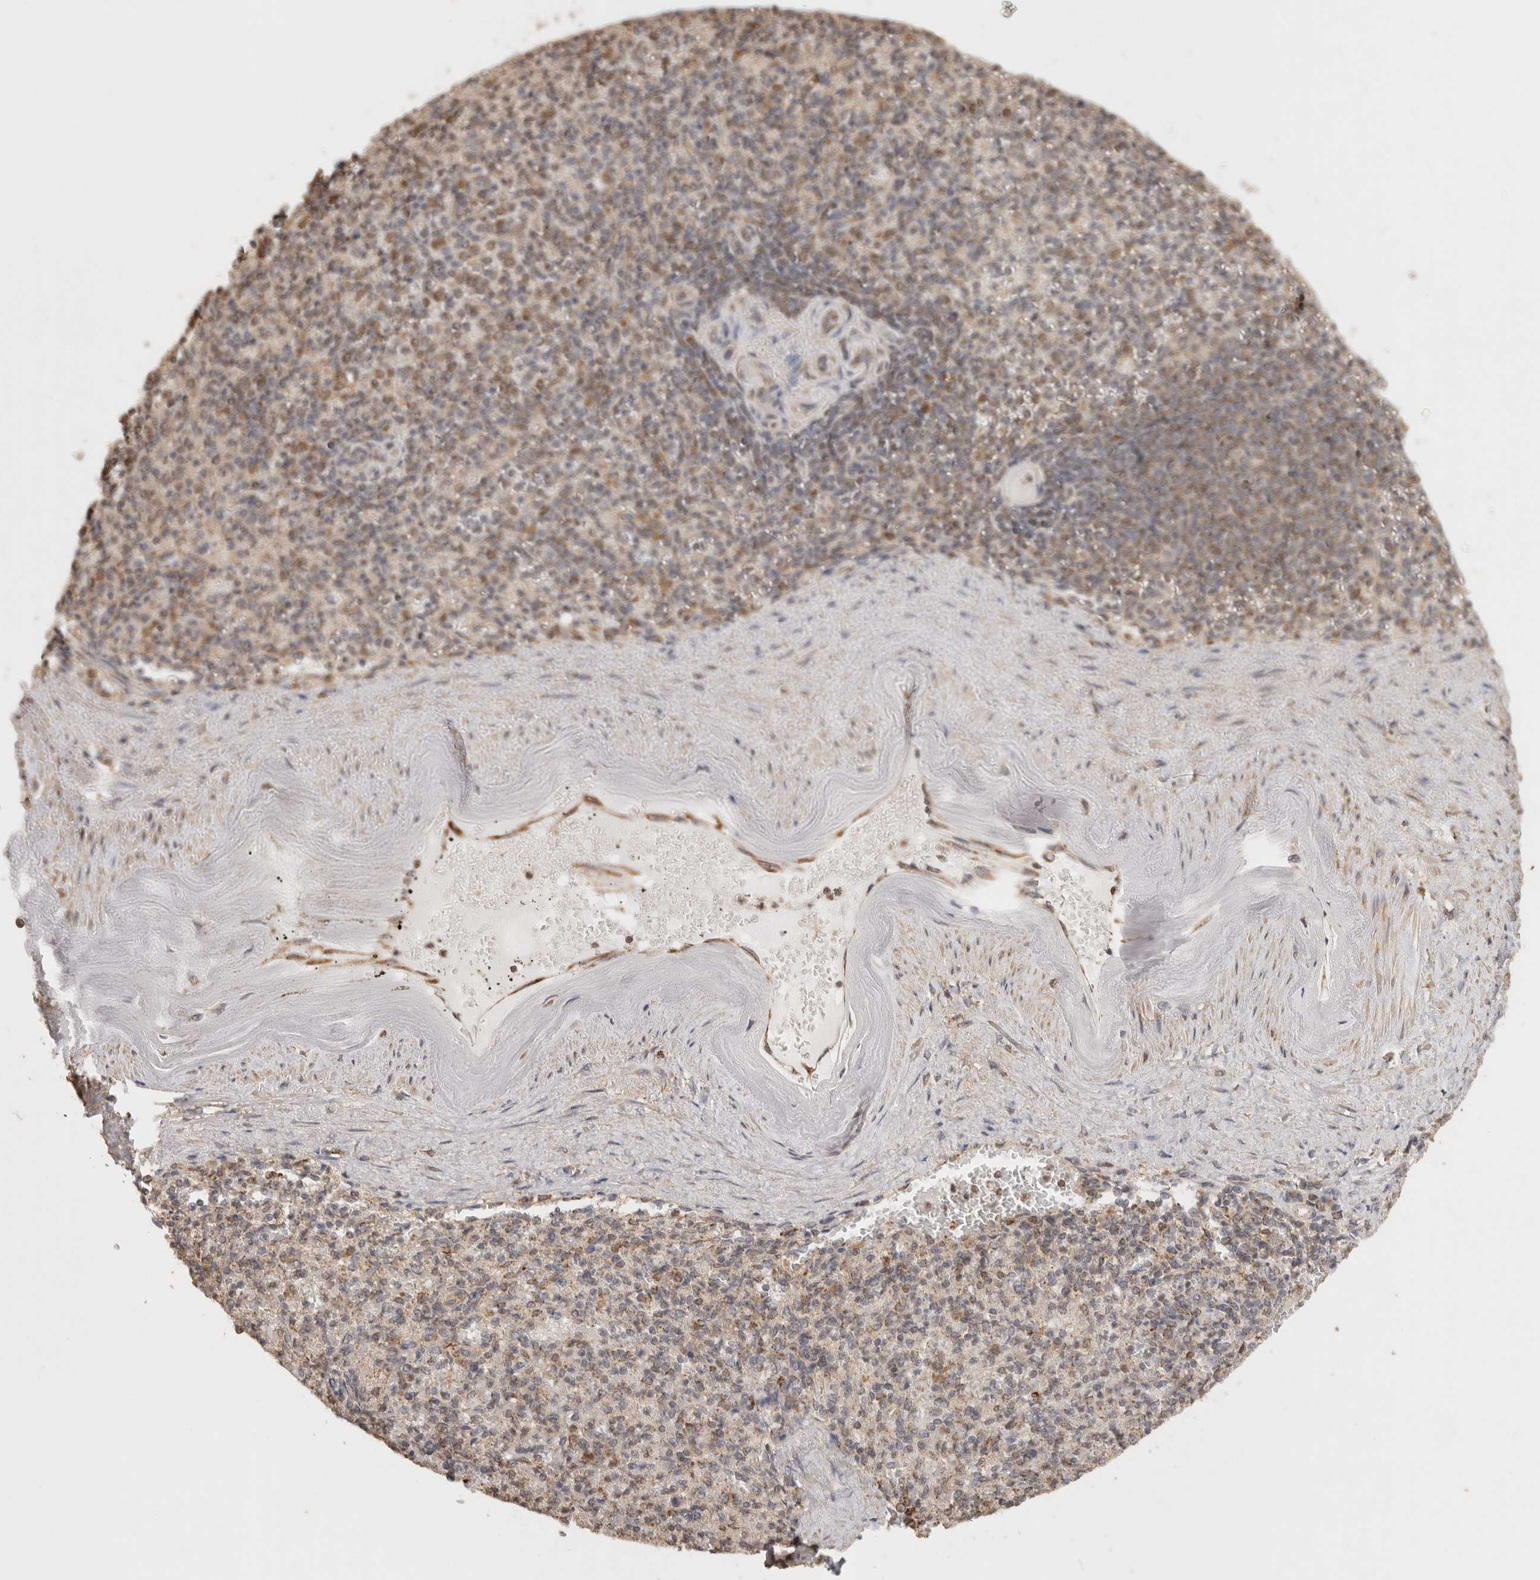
{"staining": {"intensity": "weak", "quantity": "25%-75%", "location": "cytoplasmic/membranous,nuclear"}, "tissue": "spleen", "cell_type": "Cells in red pulp", "image_type": "normal", "snomed": [{"axis": "morphology", "description": "Normal tissue, NOS"}, {"axis": "topography", "description": "Spleen"}], "caption": "About 25%-75% of cells in red pulp in normal human spleen exhibit weak cytoplasmic/membranous,nuclear protein expression as visualized by brown immunohistochemical staining.", "gene": "BNIP3L", "patient": {"sex": "female", "age": 74}}